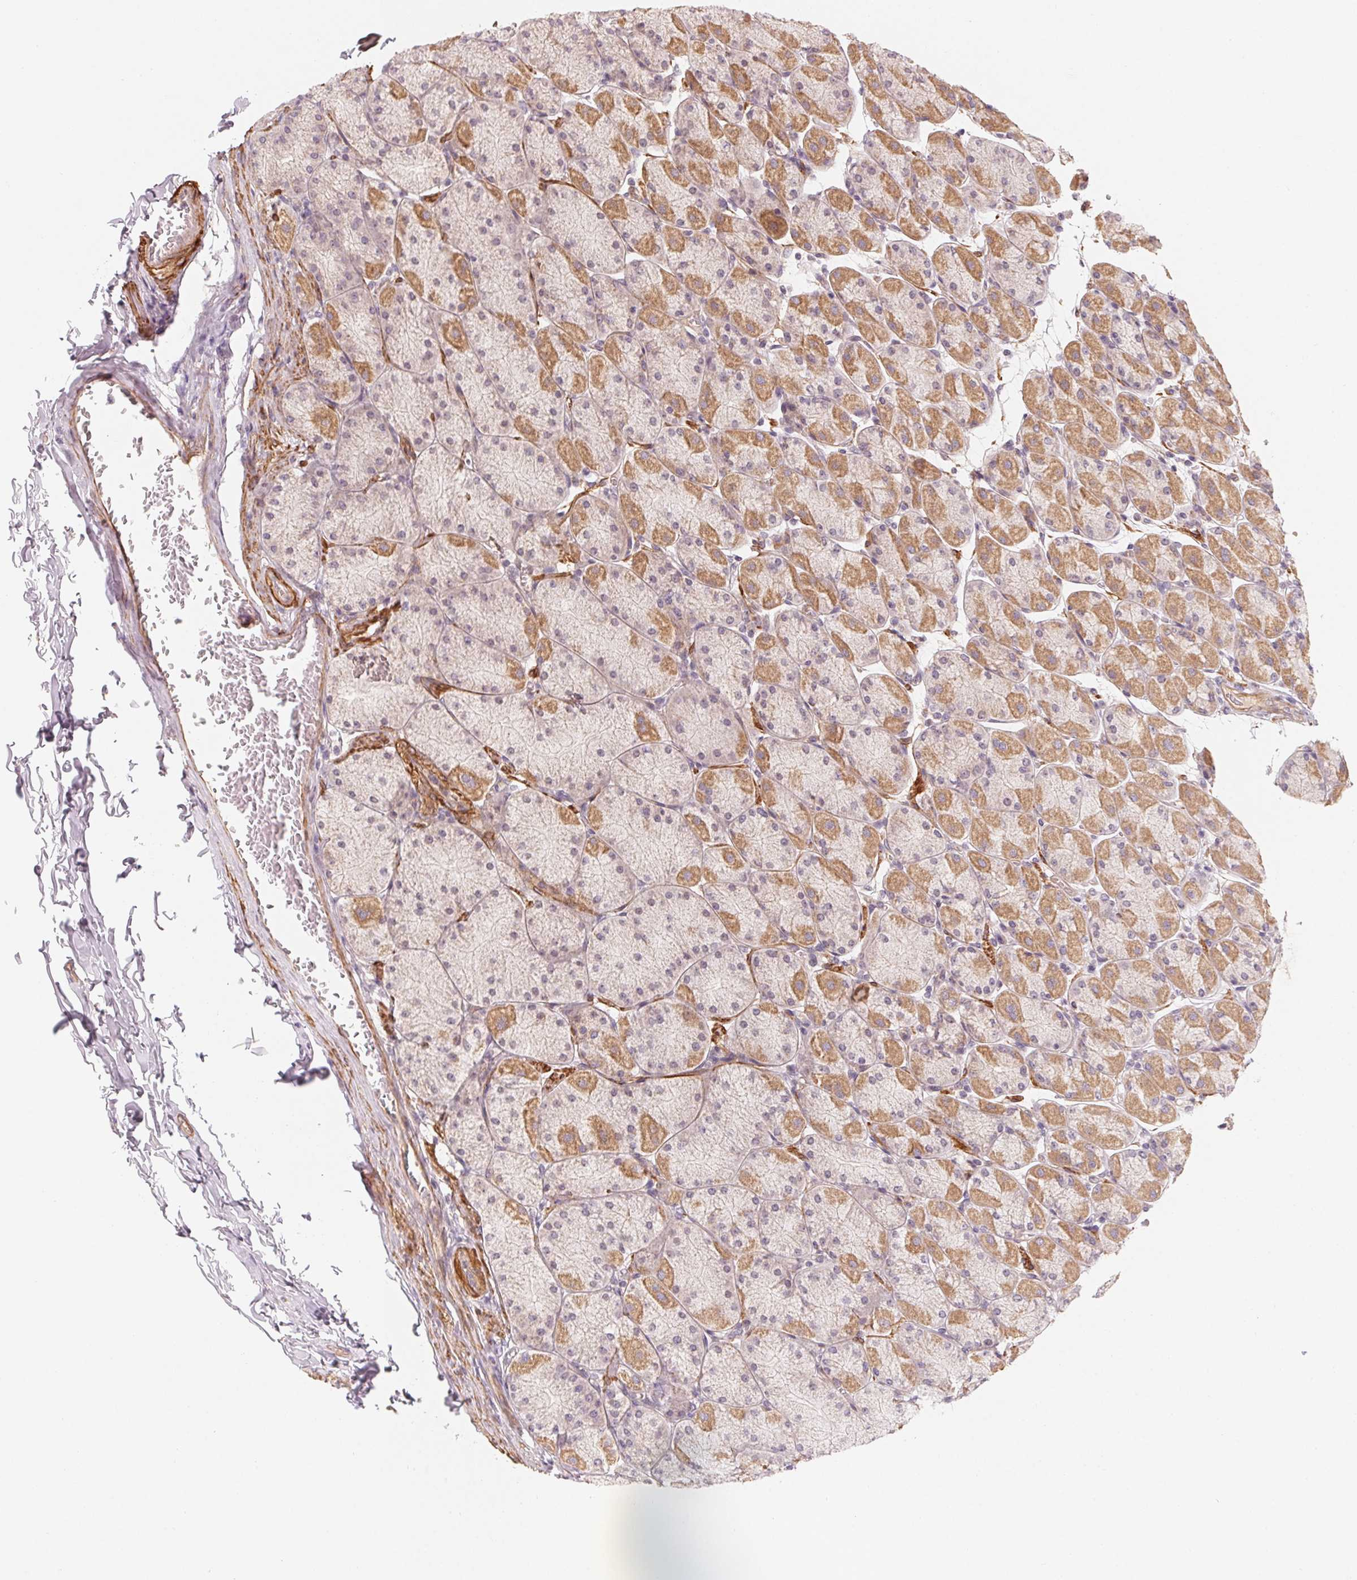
{"staining": {"intensity": "moderate", "quantity": "25%-75%", "location": "cytoplasmic/membranous"}, "tissue": "stomach", "cell_type": "Glandular cells", "image_type": "normal", "snomed": [{"axis": "morphology", "description": "Normal tissue, NOS"}, {"axis": "topography", "description": "Stomach, upper"}], "caption": "DAB (3,3'-diaminobenzidine) immunohistochemical staining of benign human stomach displays moderate cytoplasmic/membranous protein staining in about 25%-75% of glandular cells.", "gene": "CCDC112", "patient": {"sex": "female", "age": 56}}